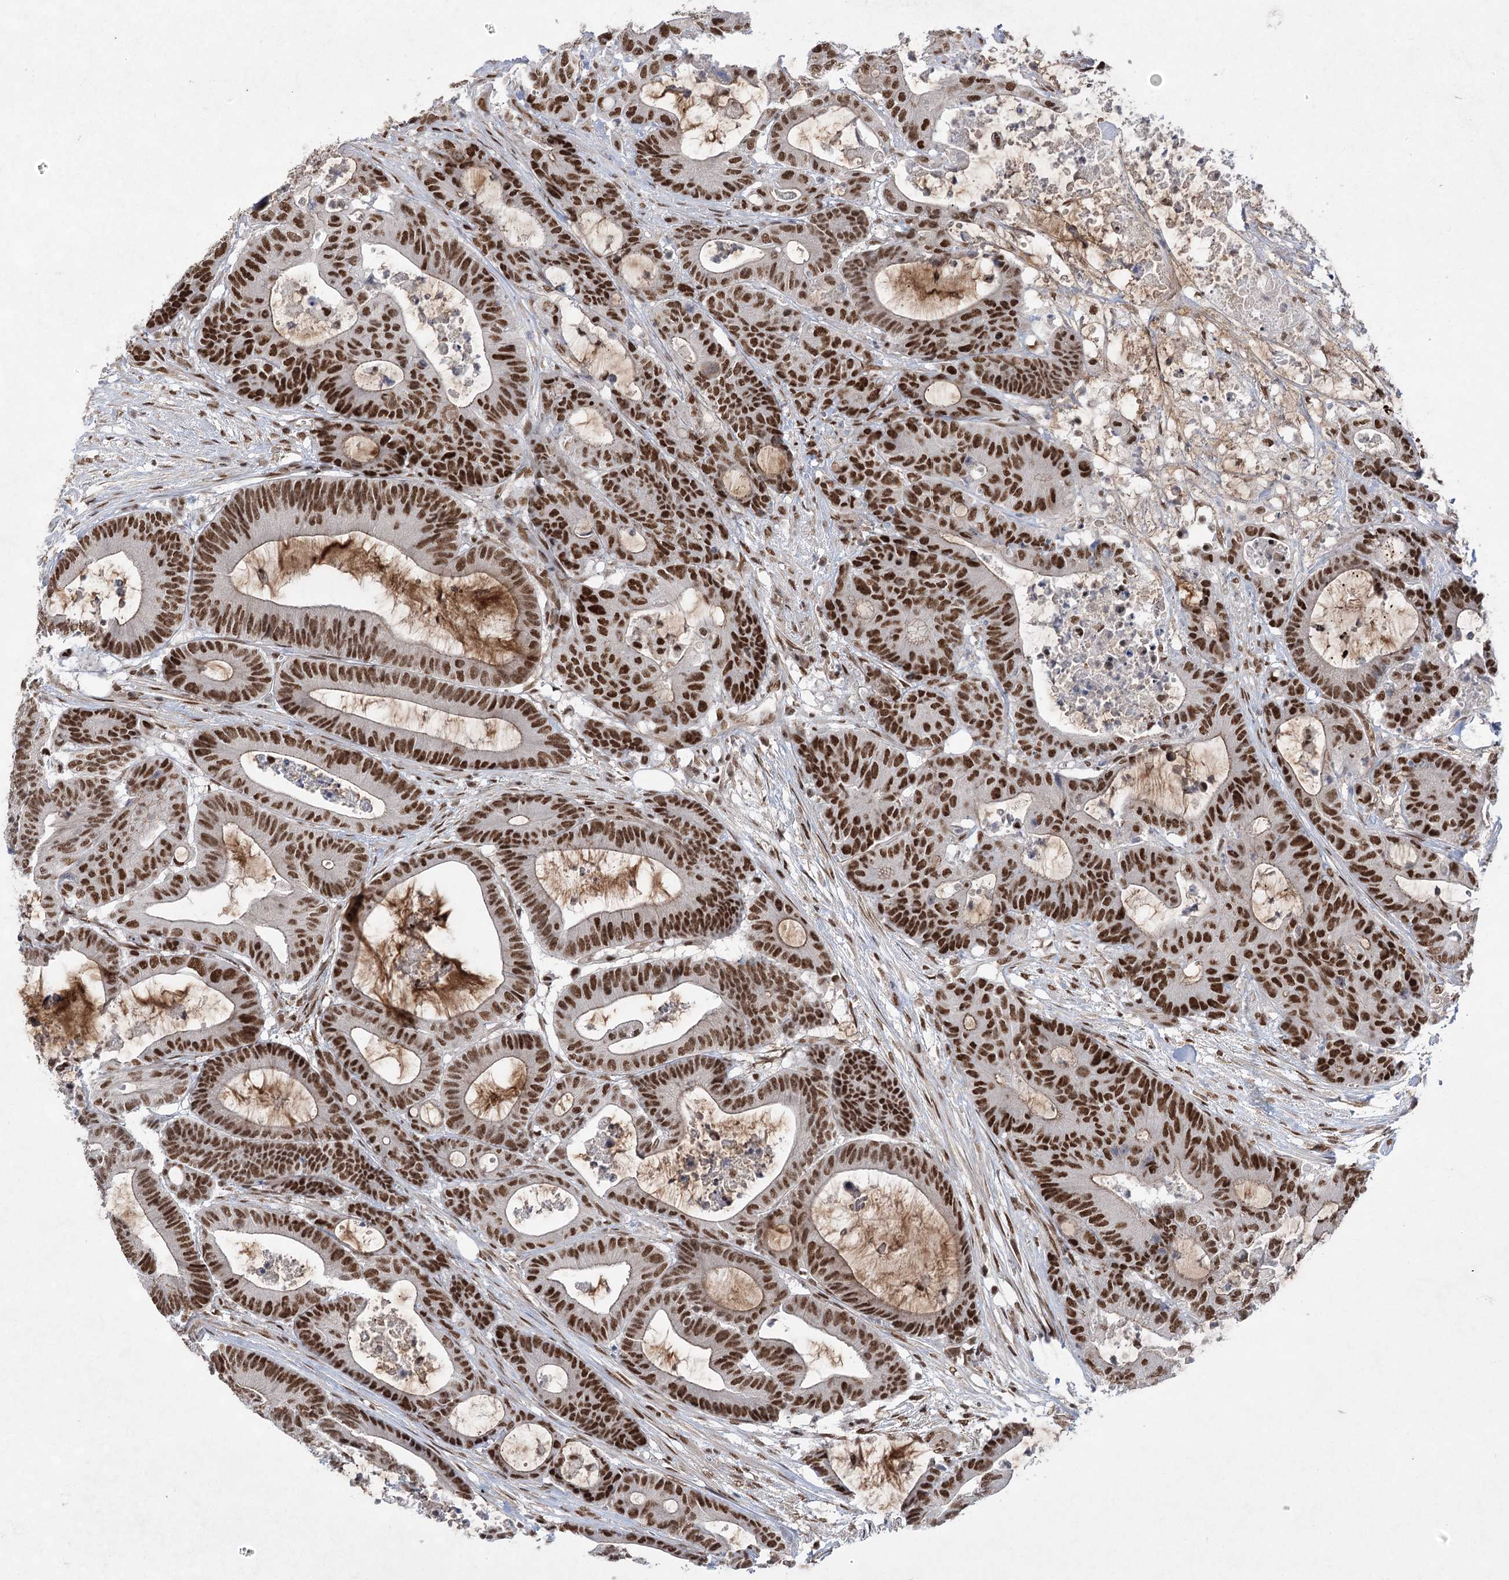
{"staining": {"intensity": "strong", "quantity": ">75%", "location": "nuclear"}, "tissue": "colorectal cancer", "cell_type": "Tumor cells", "image_type": "cancer", "snomed": [{"axis": "morphology", "description": "Adenocarcinoma, NOS"}, {"axis": "topography", "description": "Colon"}], "caption": "Protein expression analysis of human adenocarcinoma (colorectal) reveals strong nuclear positivity in about >75% of tumor cells. (DAB = brown stain, brightfield microscopy at high magnification).", "gene": "ZCCHC8", "patient": {"sex": "female", "age": 84}}